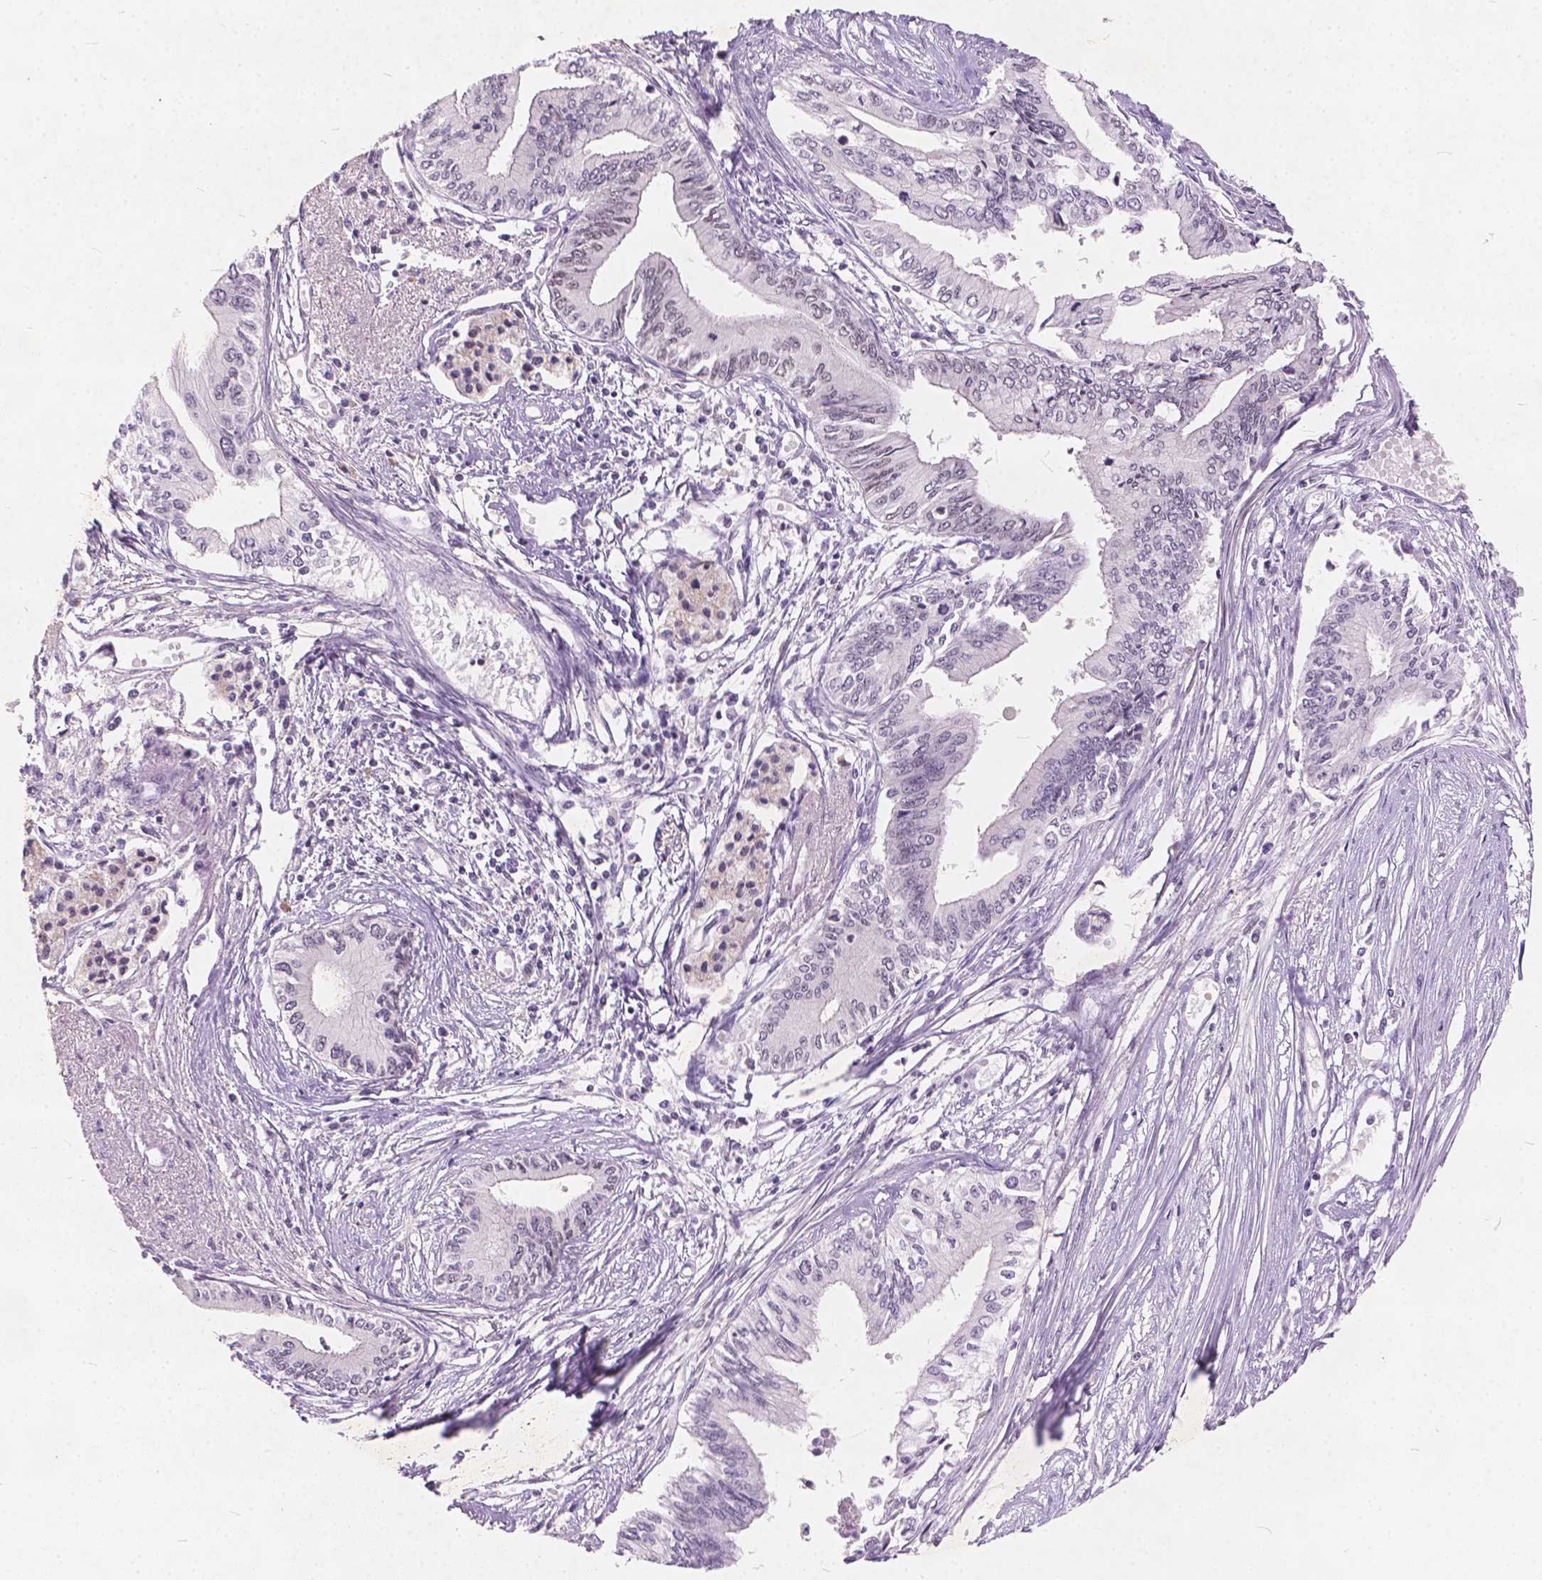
{"staining": {"intensity": "weak", "quantity": "25%-75%", "location": "nuclear"}, "tissue": "pancreatic cancer", "cell_type": "Tumor cells", "image_type": "cancer", "snomed": [{"axis": "morphology", "description": "Adenocarcinoma, NOS"}, {"axis": "topography", "description": "Pancreas"}], "caption": "Immunohistochemistry (IHC) (DAB) staining of human pancreatic adenocarcinoma exhibits weak nuclear protein positivity in about 25%-75% of tumor cells. (Brightfield microscopy of DAB IHC at high magnification).", "gene": "FAM53A", "patient": {"sex": "female", "age": 61}}